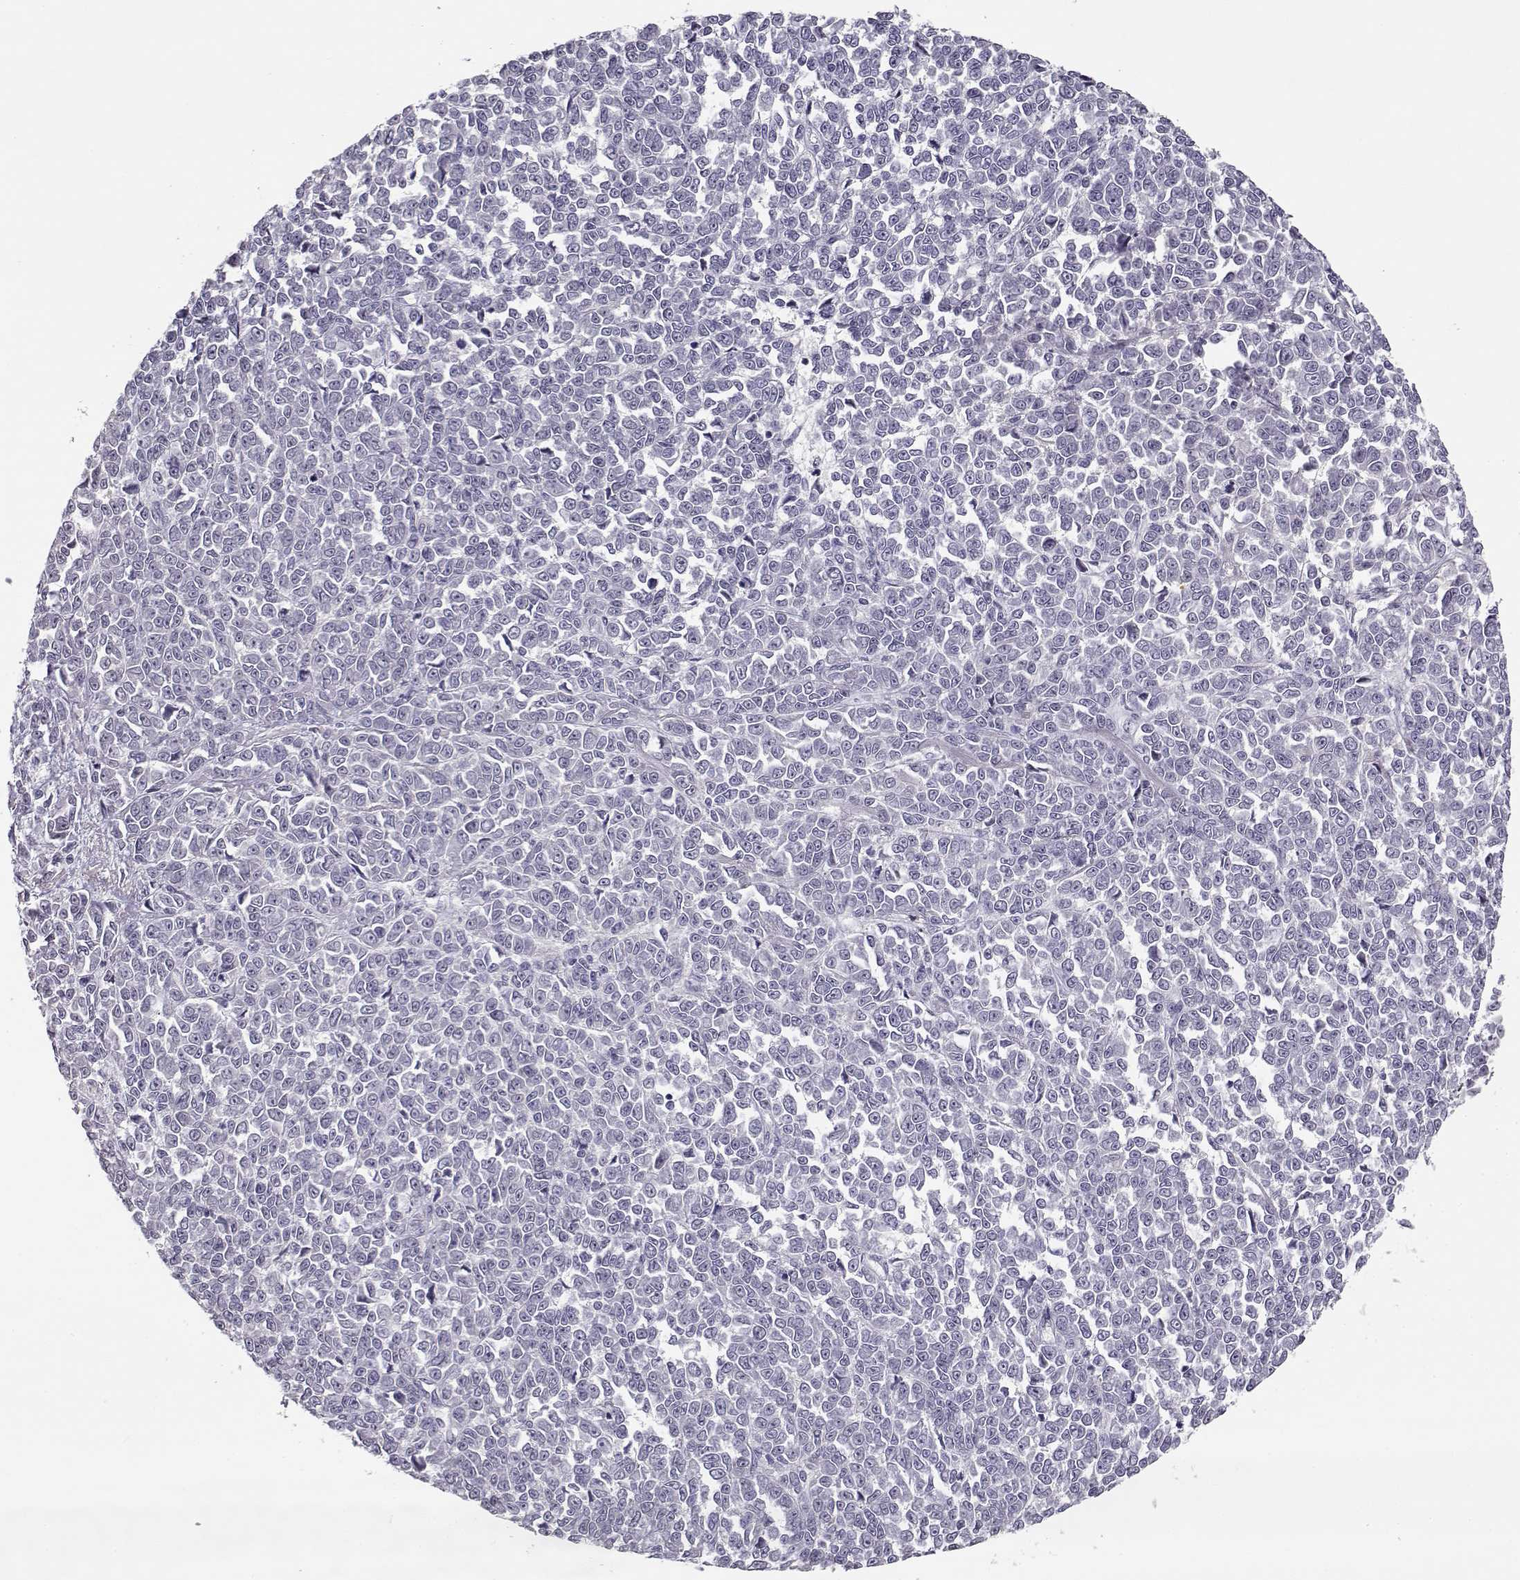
{"staining": {"intensity": "negative", "quantity": "none", "location": "none"}, "tissue": "melanoma", "cell_type": "Tumor cells", "image_type": "cancer", "snomed": [{"axis": "morphology", "description": "Malignant melanoma, NOS"}, {"axis": "topography", "description": "Skin"}], "caption": "High magnification brightfield microscopy of melanoma stained with DAB (3,3'-diaminobenzidine) (brown) and counterstained with hematoxylin (blue): tumor cells show no significant staining. (DAB (3,3'-diaminobenzidine) IHC visualized using brightfield microscopy, high magnification).", "gene": "UROC1", "patient": {"sex": "female", "age": 95}}